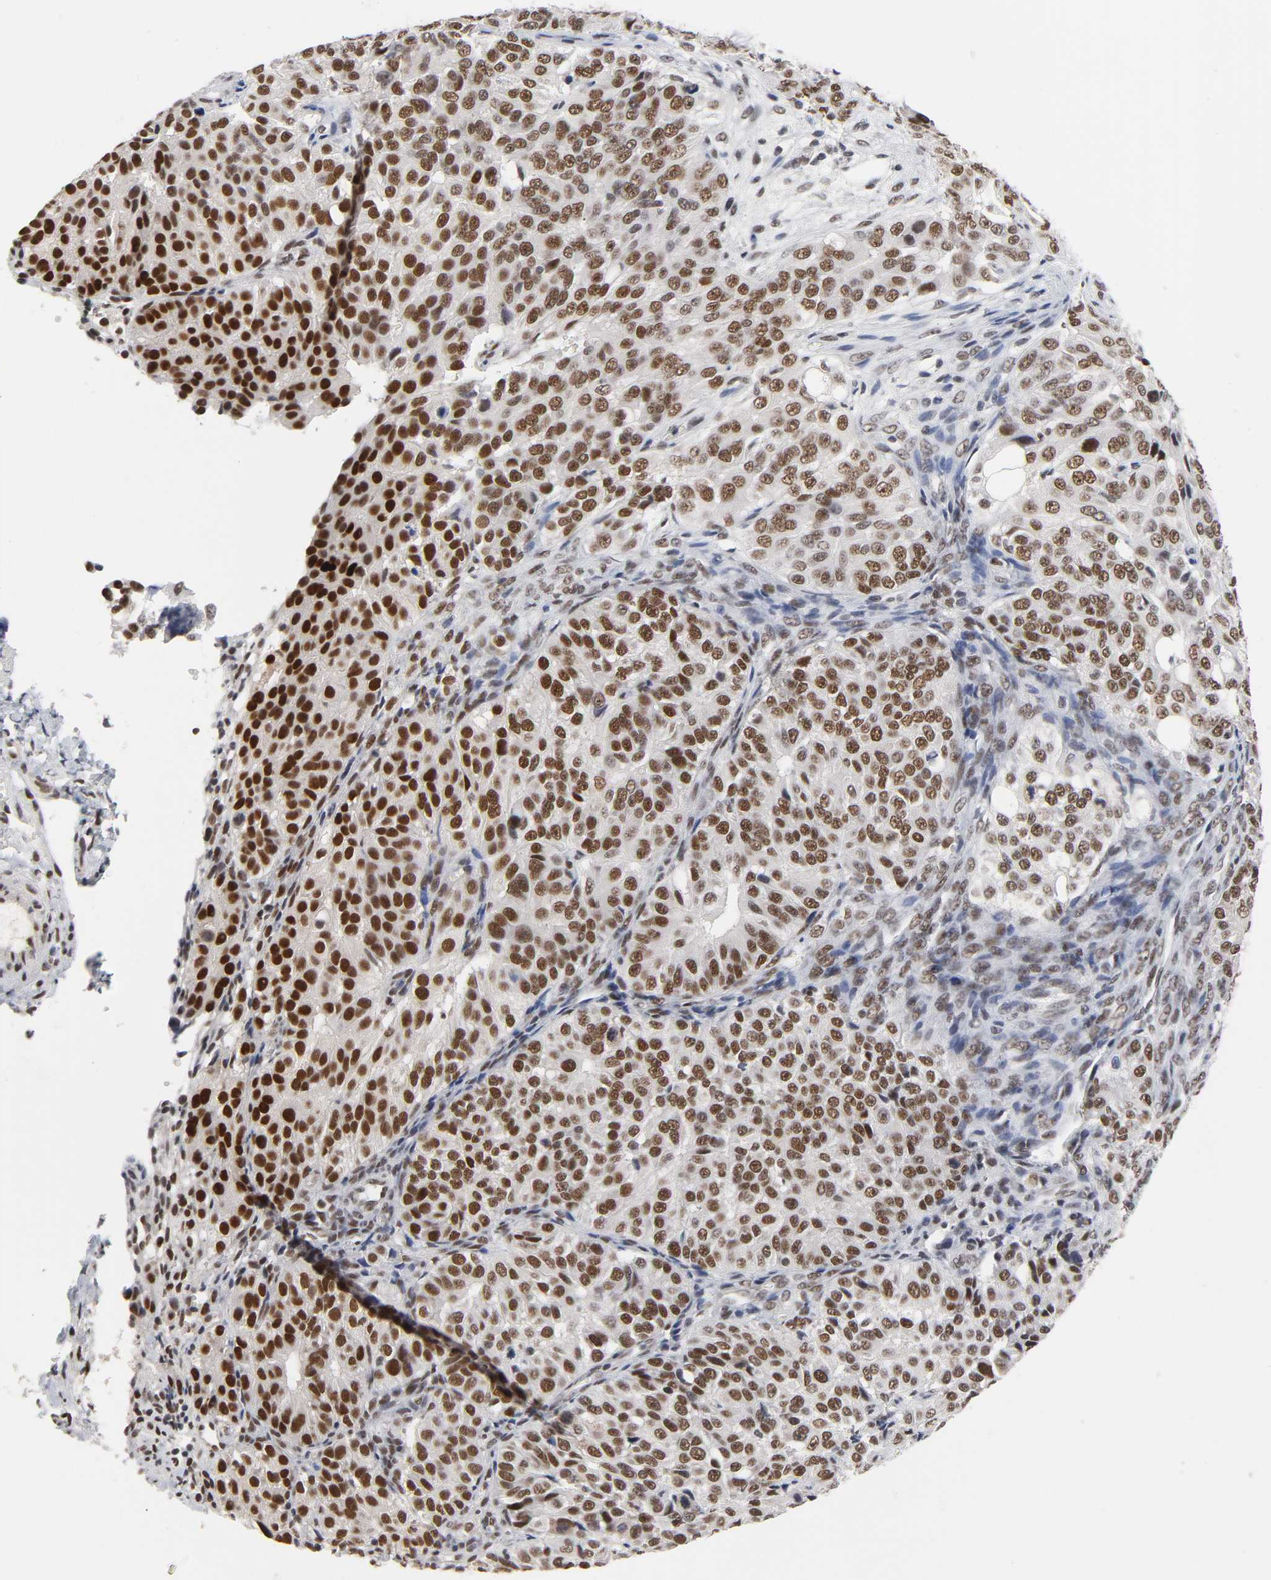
{"staining": {"intensity": "moderate", "quantity": ">75%", "location": "nuclear"}, "tissue": "ovarian cancer", "cell_type": "Tumor cells", "image_type": "cancer", "snomed": [{"axis": "morphology", "description": "Carcinoma, endometroid"}, {"axis": "topography", "description": "Ovary"}], "caption": "This histopathology image reveals immunohistochemistry (IHC) staining of endometroid carcinoma (ovarian), with medium moderate nuclear staining in approximately >75% of tumor cells.", "gene": "TRIM33", "patient": {"sex": "female", "age": 51}}